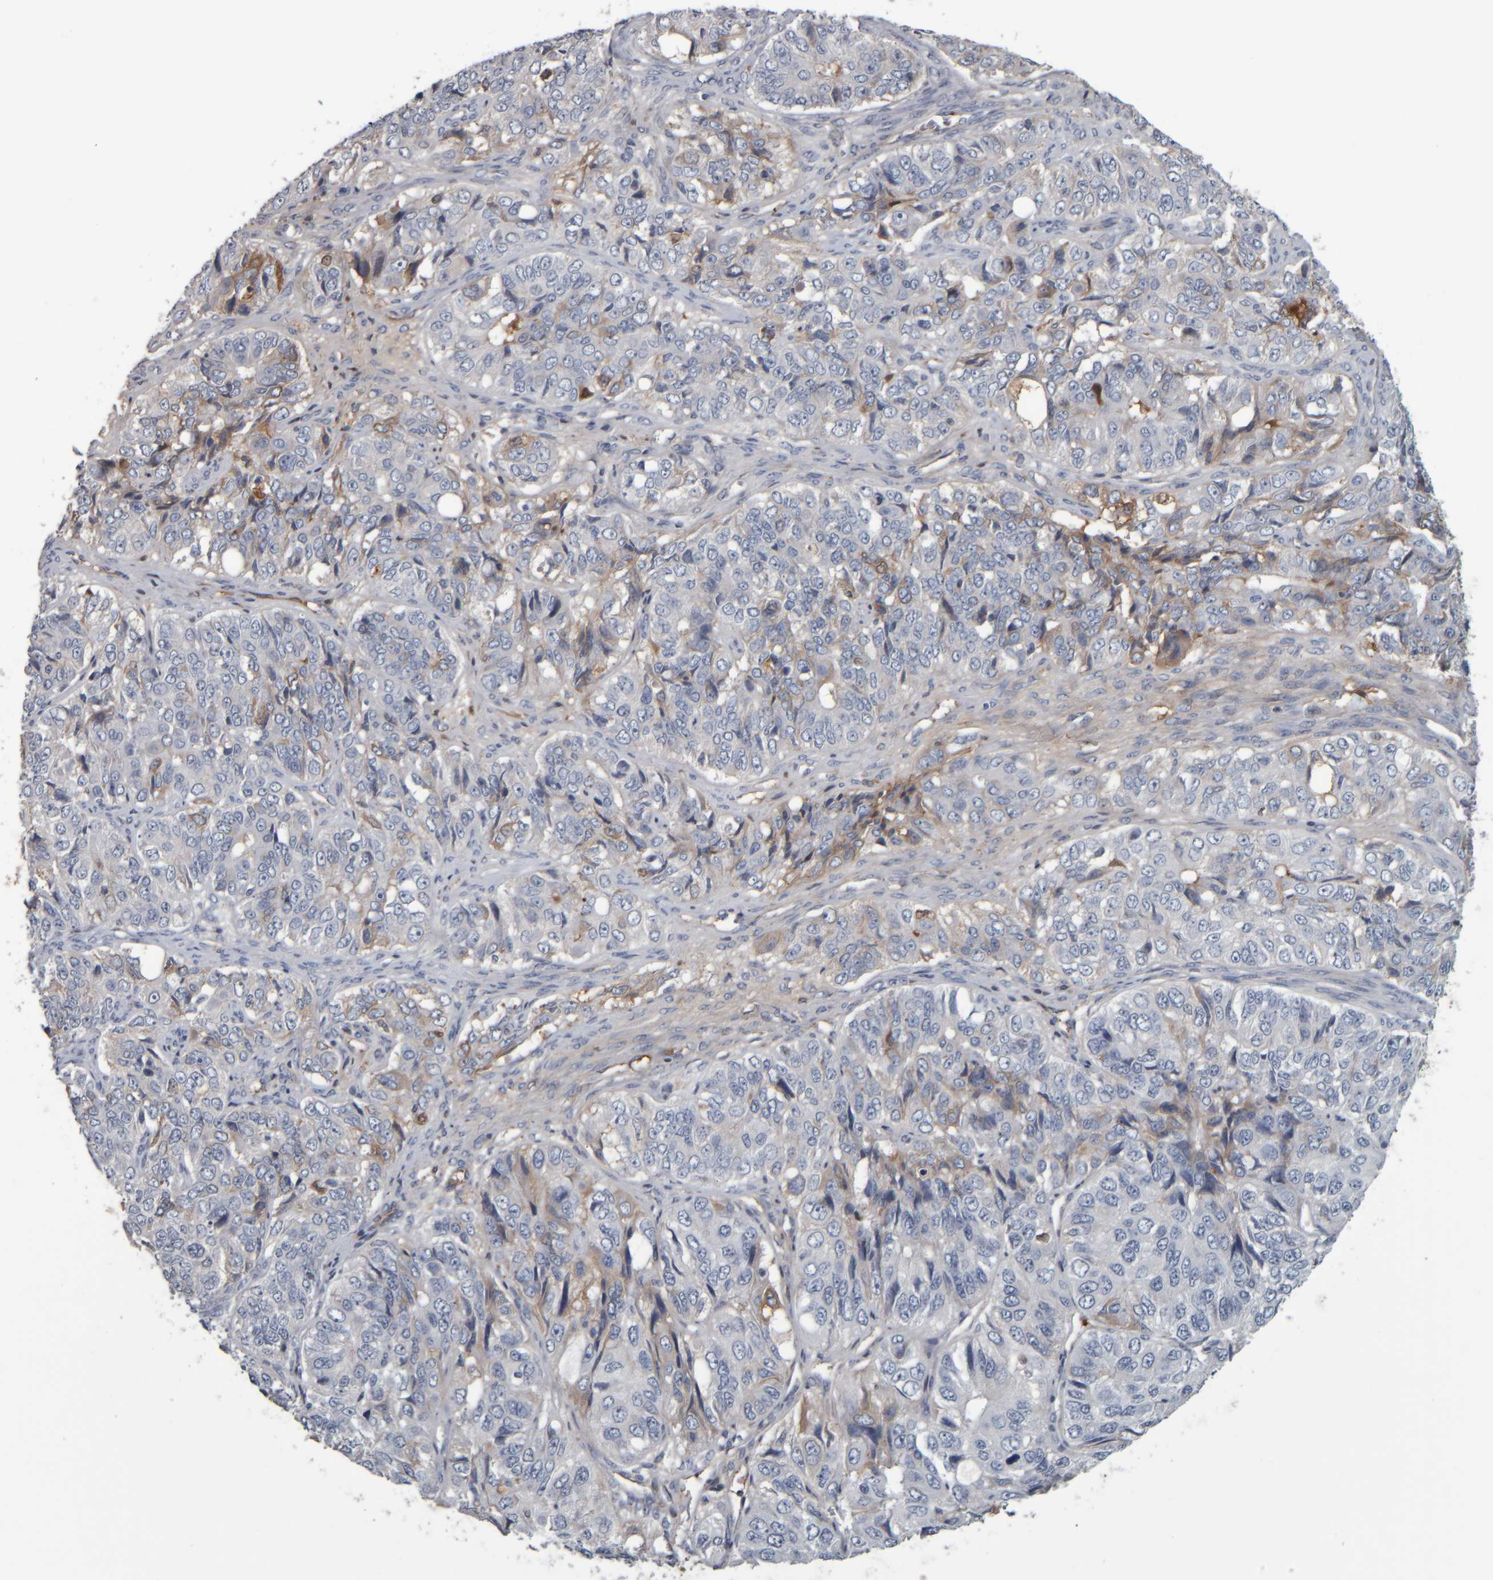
{"staining": {"intensity": "weak", "quantity": "<25%", "location": "cytoplasmic/membranous"}, "tissue": "ovarian cancer", "cell_type": "Tumor cells", "image_type": "cancer", "snomed": [{"axis": "morphology", "description": "Carcinoma, endometroid"}, {"axis": "topography", "description": "Ovary"}], "caption": "Photomicrograph shows no significant protein staining in tumor cells of ovarian endometroid carcinoma.", "gene": "CAVIN4", "patient": {"sex": "female", "age": 51}}